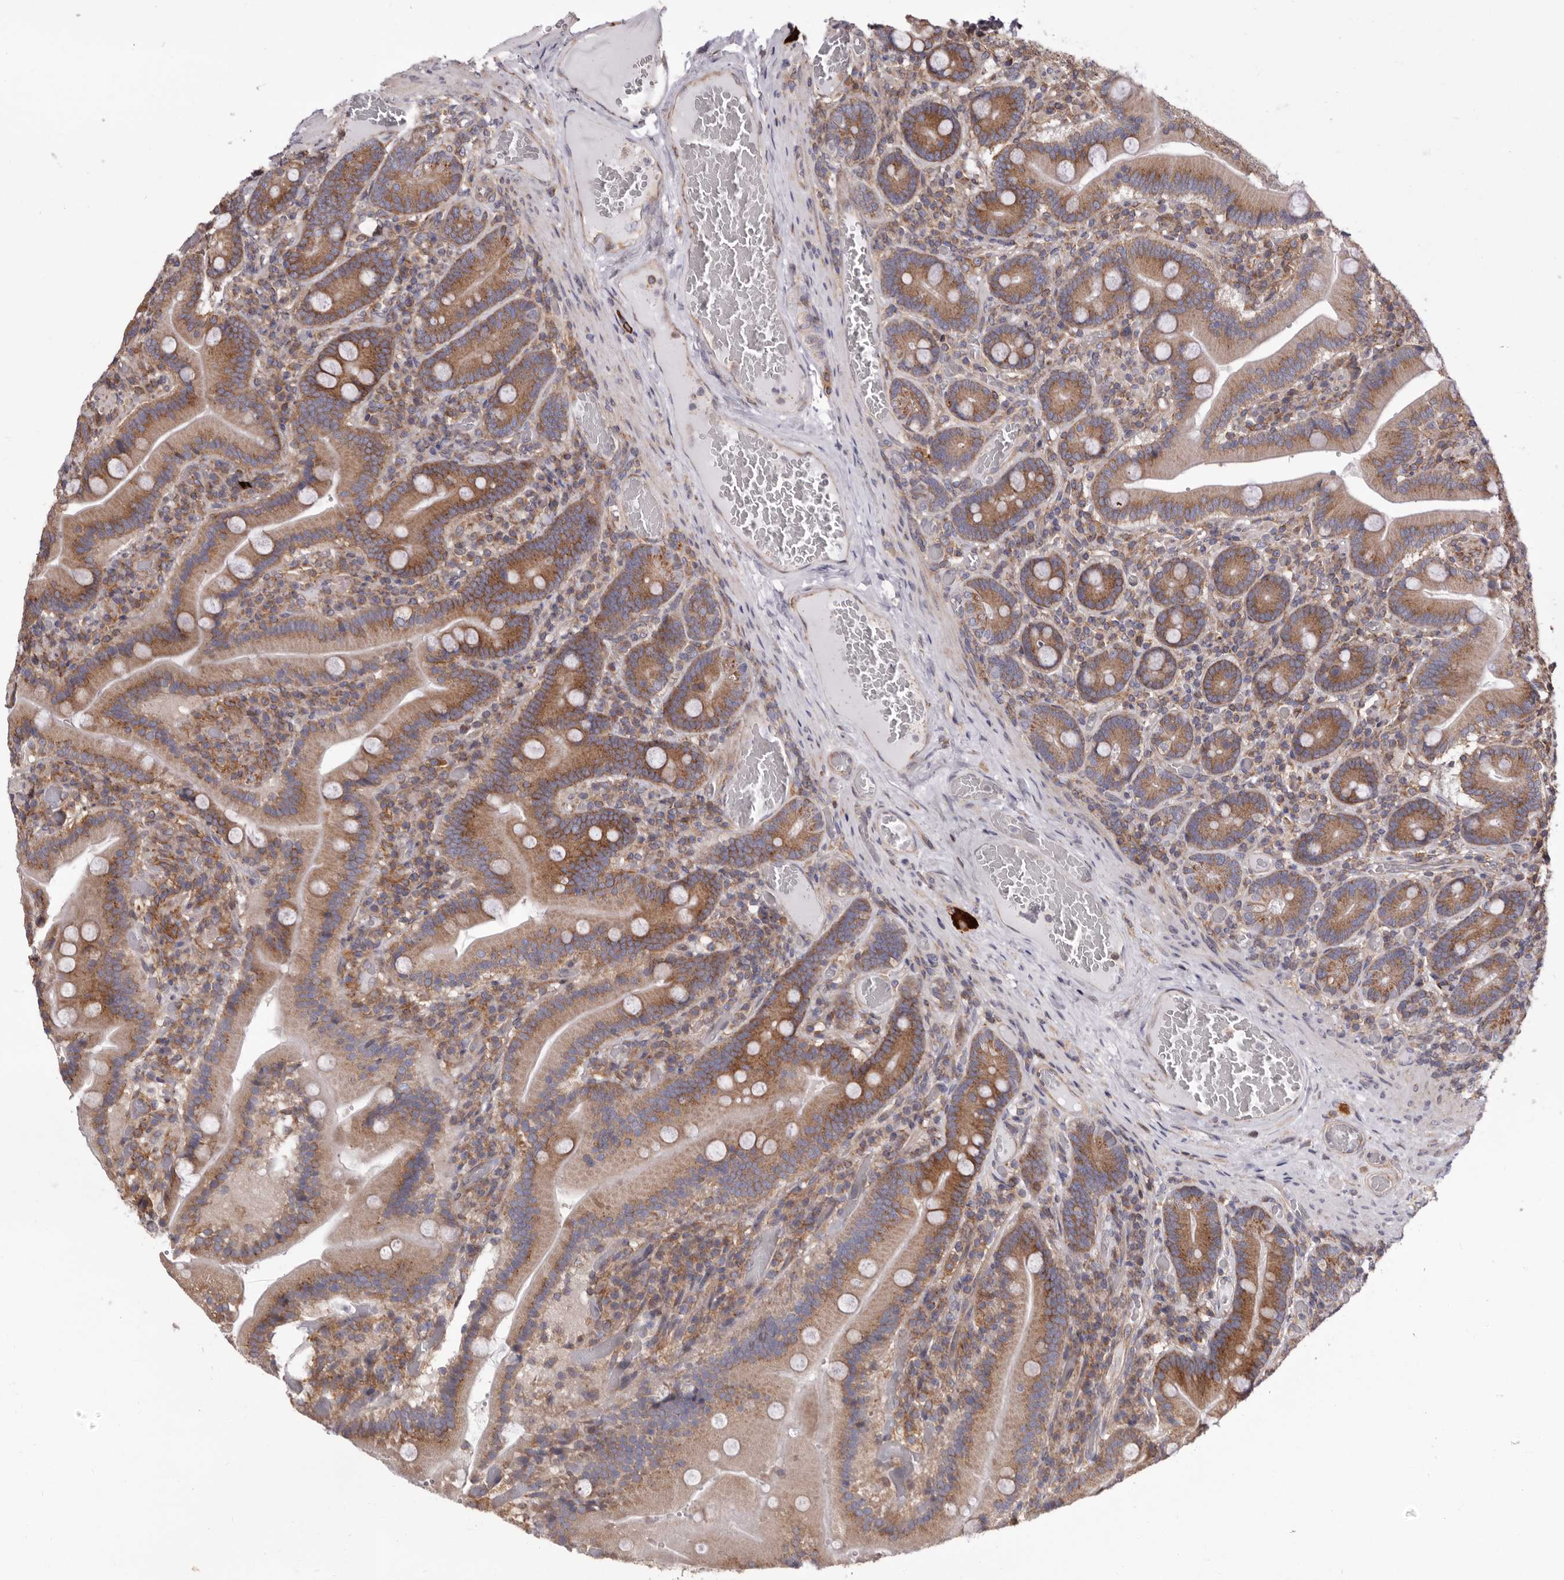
{"staining": {"intensity": "moderate", "quantity": ">75%", "location": "cytoplasmic/membranous"}, "tissue": "duodenum", "cell_type": "Glandular cells", "image_type": "normal", "snomed": [{"axis": "morphology", "description": "Normal tissue, NOS"}, {"axis": "topography", "description": "Duodenum"}], "caption": "This image demonstrates immunohistochemistry staining of unremarkable human duodenum, with medium moderate cytoplasmic/membranous positivity in approximately >75% of glandular cells.", "gene": "COQ8B", "patient": {"sex": "female", "age": 62}}